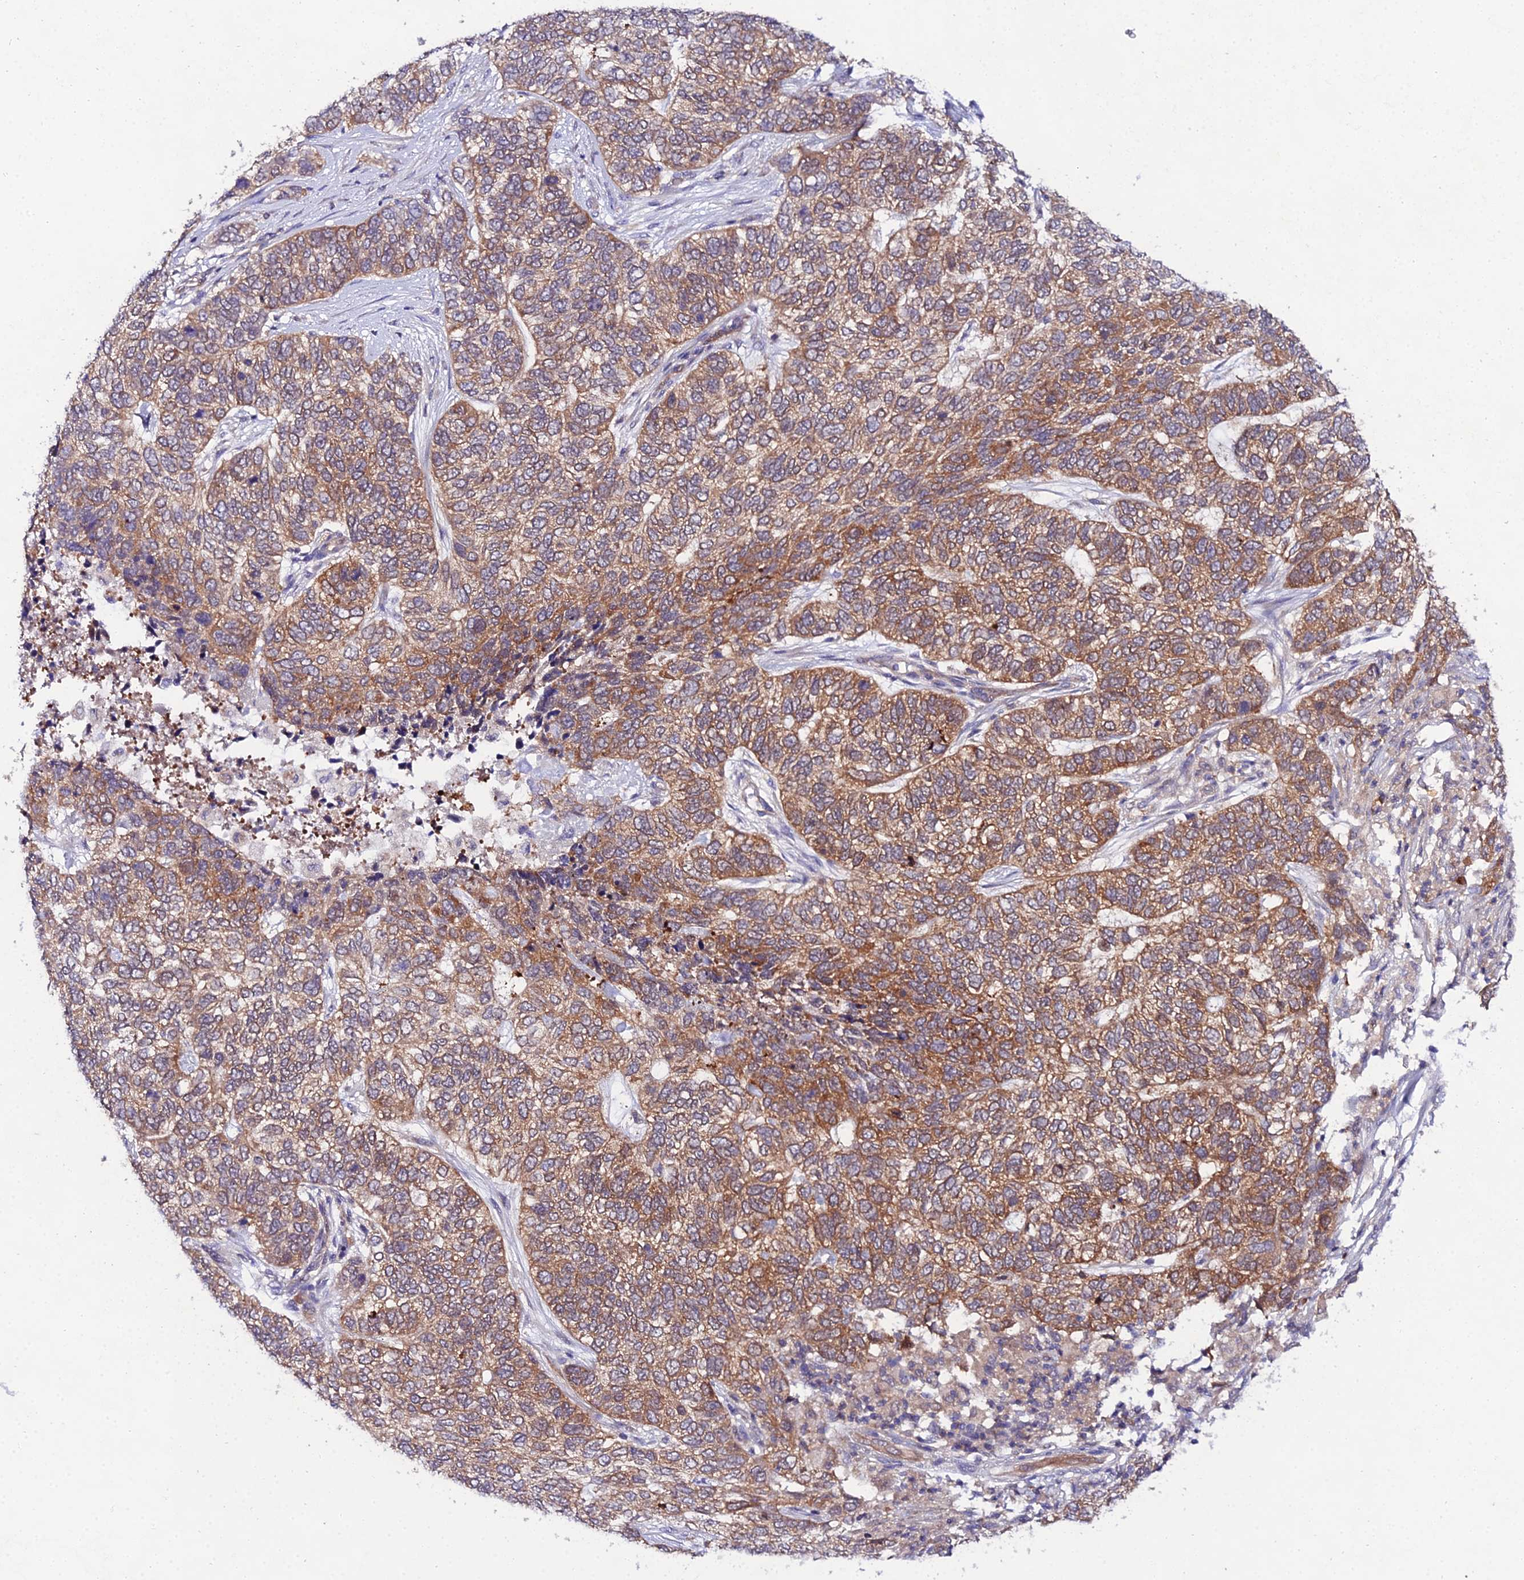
{"staining": {"intensity": "moderate", "quantity": "25%-75%", "location": "cytoplasmic/membranous"}, "tissue": "skin cancer", "cell_type": "Tumor cells", "image_type": "cancer", "snomed": [{"axis": "morphology", "description": "Basal cell carcinoma"}, {"axis": "topography", "description": "Skin"}], "caption": "Immunohistochemistry micrograph of neoplastic tissue: skin cancer stained using IHC displays medium levels of moderate protein expression localized specifically in the cytoplasmic/membranous of tumor cells, appearing as a cytoplasmic/membranous brown color.", "gene": "PPP2R2C", "patient": {"sex": "female", "age": 65}}